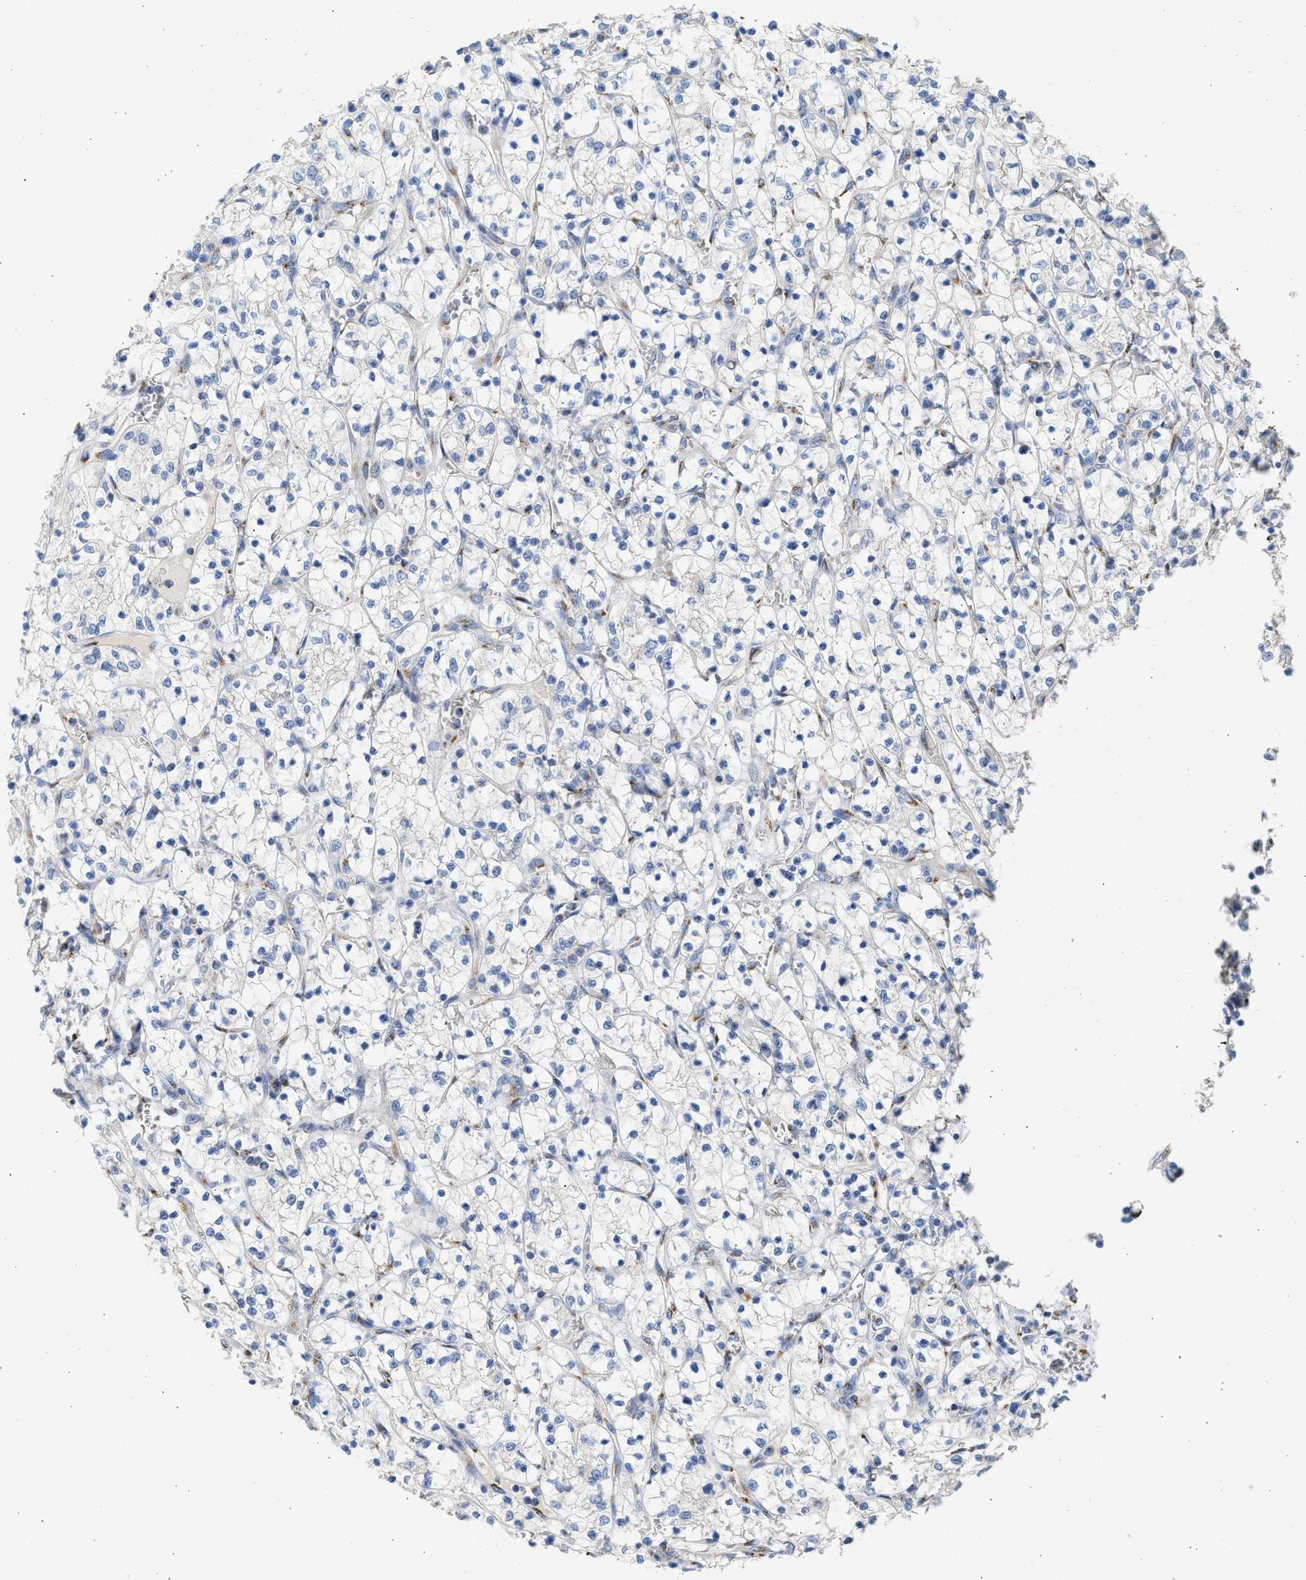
{"staining": {"intensity": "negative", "quantity": "none", "location": "none"}, "tissue": "renal cancer", "cell_type": "Tumor cells", "image_type": "cancer", "snomed": [{"axis": "morphology", "description": "Adenocarcinoma, NOS"}, {"axis": "topography", "description": "Kidney"}], "caption": "Photomicrograph shows no protein positivity in tumor cells of renal cancer tissue.", "gene": "IPO8", "patient": {"sex": "female", "age": 69}}